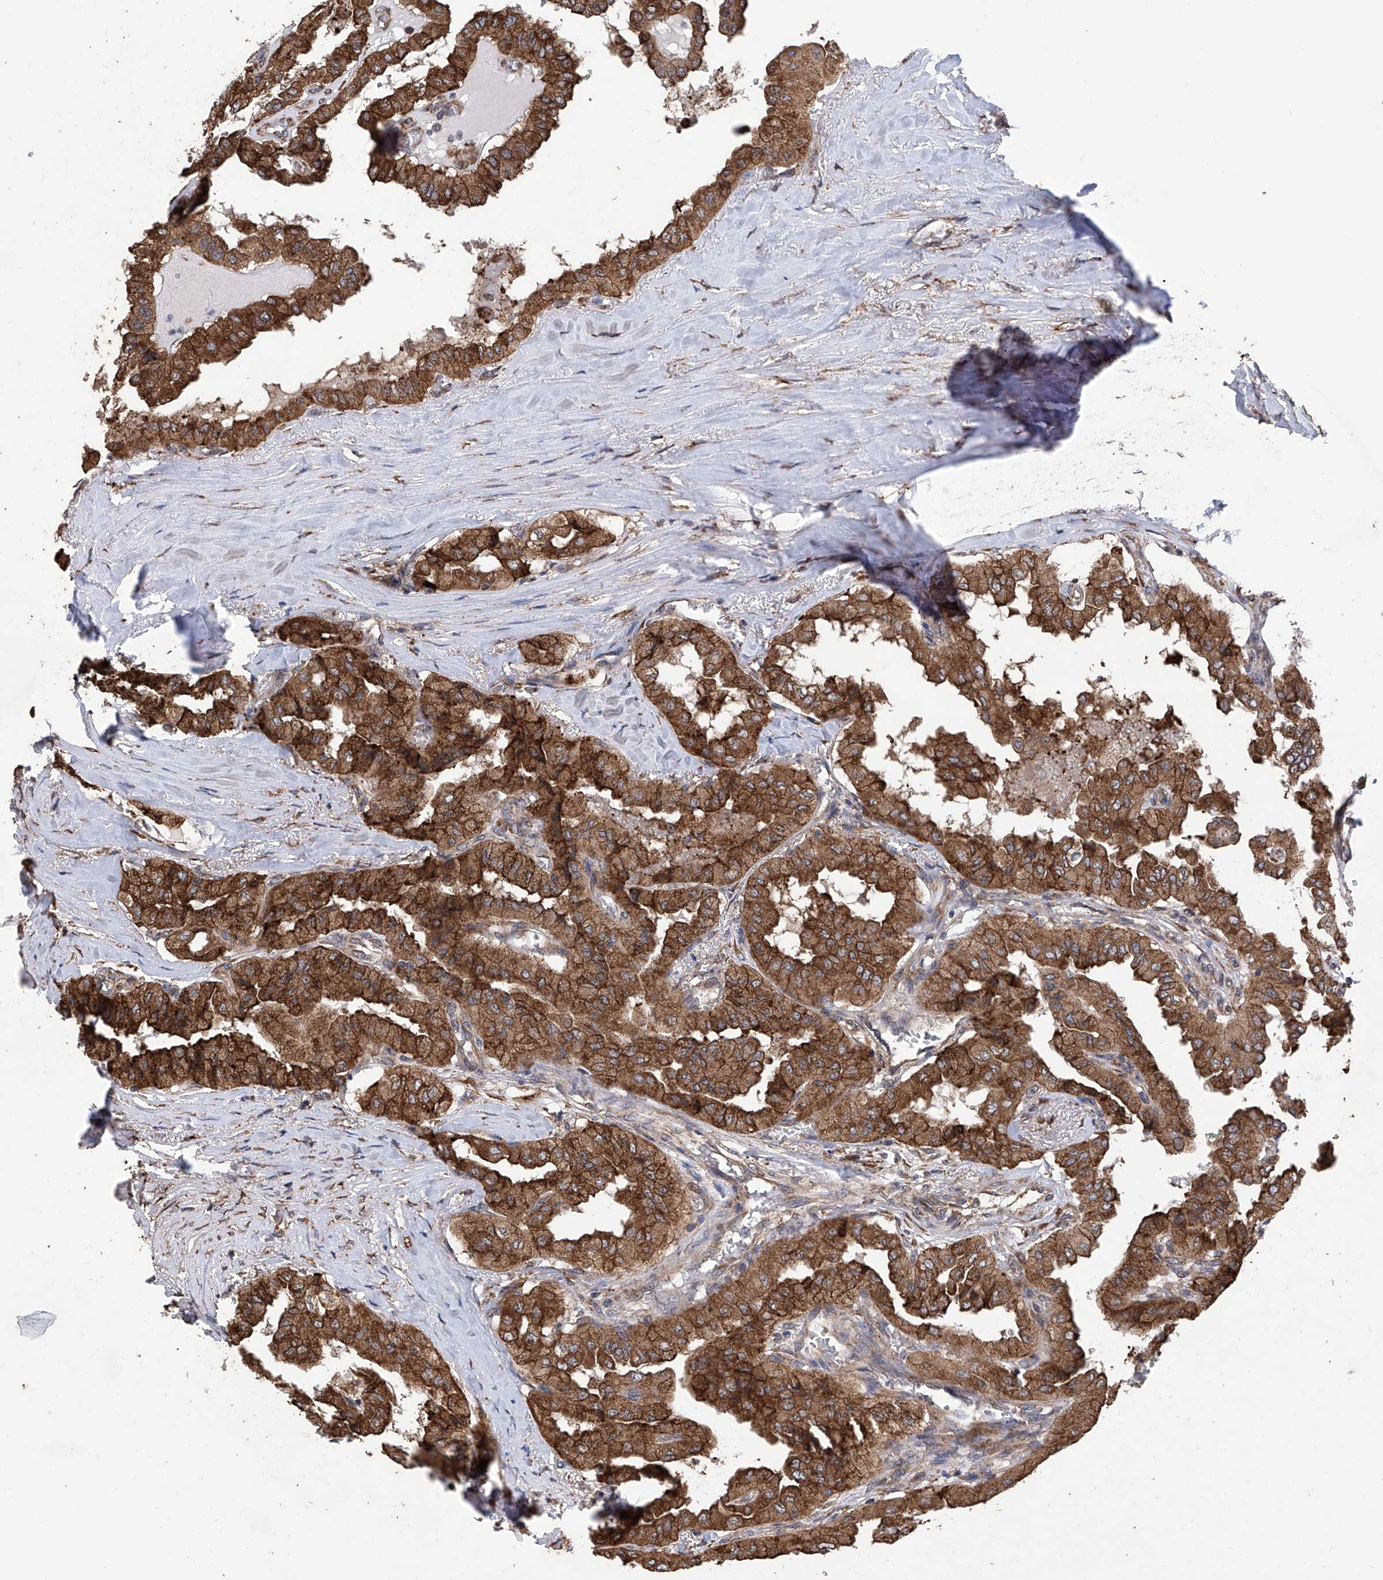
{"staining": {"intensity": "strong", "quantity": ">75%", "location": "cytoplasmic/membranous"}, "tissue": "thyroid cancer", "cell_type": "Tumor cells", "image_type": "cancer", "snomed": [{"axis": "morphology", "description": "Papillary adenocarcinoma, NOS"}, {"axis": "topography", "description": "Thyroid gland"}], "caption": "A photomicrograph of thyroid cancer stained for a protein shows strong cytoplasmic/membranous brown staining in tumor cells. The protein is shown in brown color, while the nuclei are stained blue.", "gene": "DNAH8", "patient": {"sex": "female", "age": 59}}